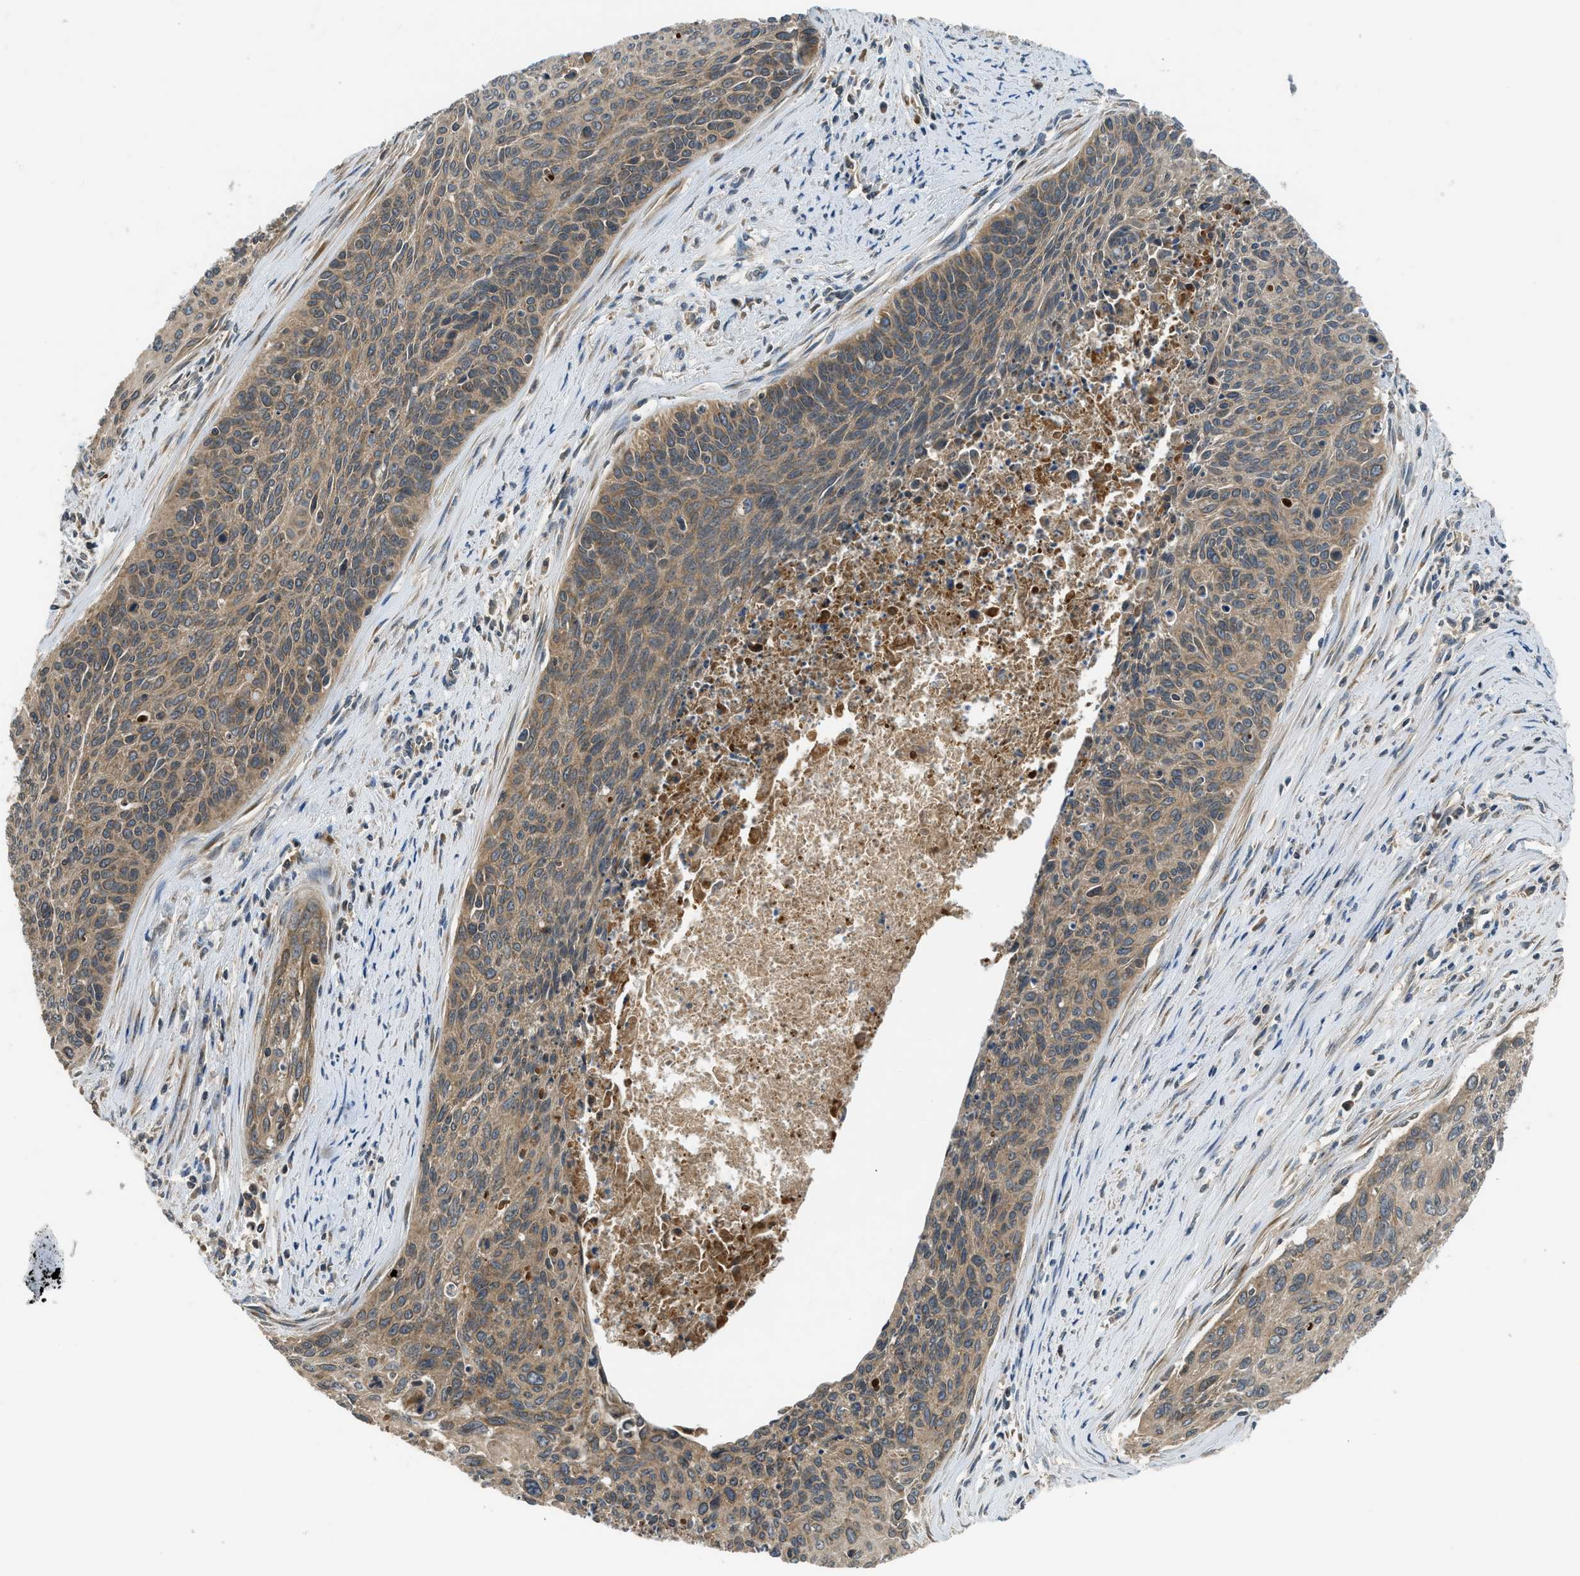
{"staining": {"intensity": "moderate", "quantity": ">75%", "location": "cytoplasmic/membranous"}, "tissue": "cervical cancer", "cell_type": "Tumor cells", "image_type": "cancer", "snomed": [{"axis": "morphology", "description": "Squamous cell carcinoma, NOS"}, {"axis": "topography", "description": "Cervix"}], "caption": "This is an image of IHC staining of cervical cancer, which shows moderate expression in the cytoplasmic/membranous of tumor cells.", "gene": "PAFAH2", "patient": {"sex": "female", "age": 55}}